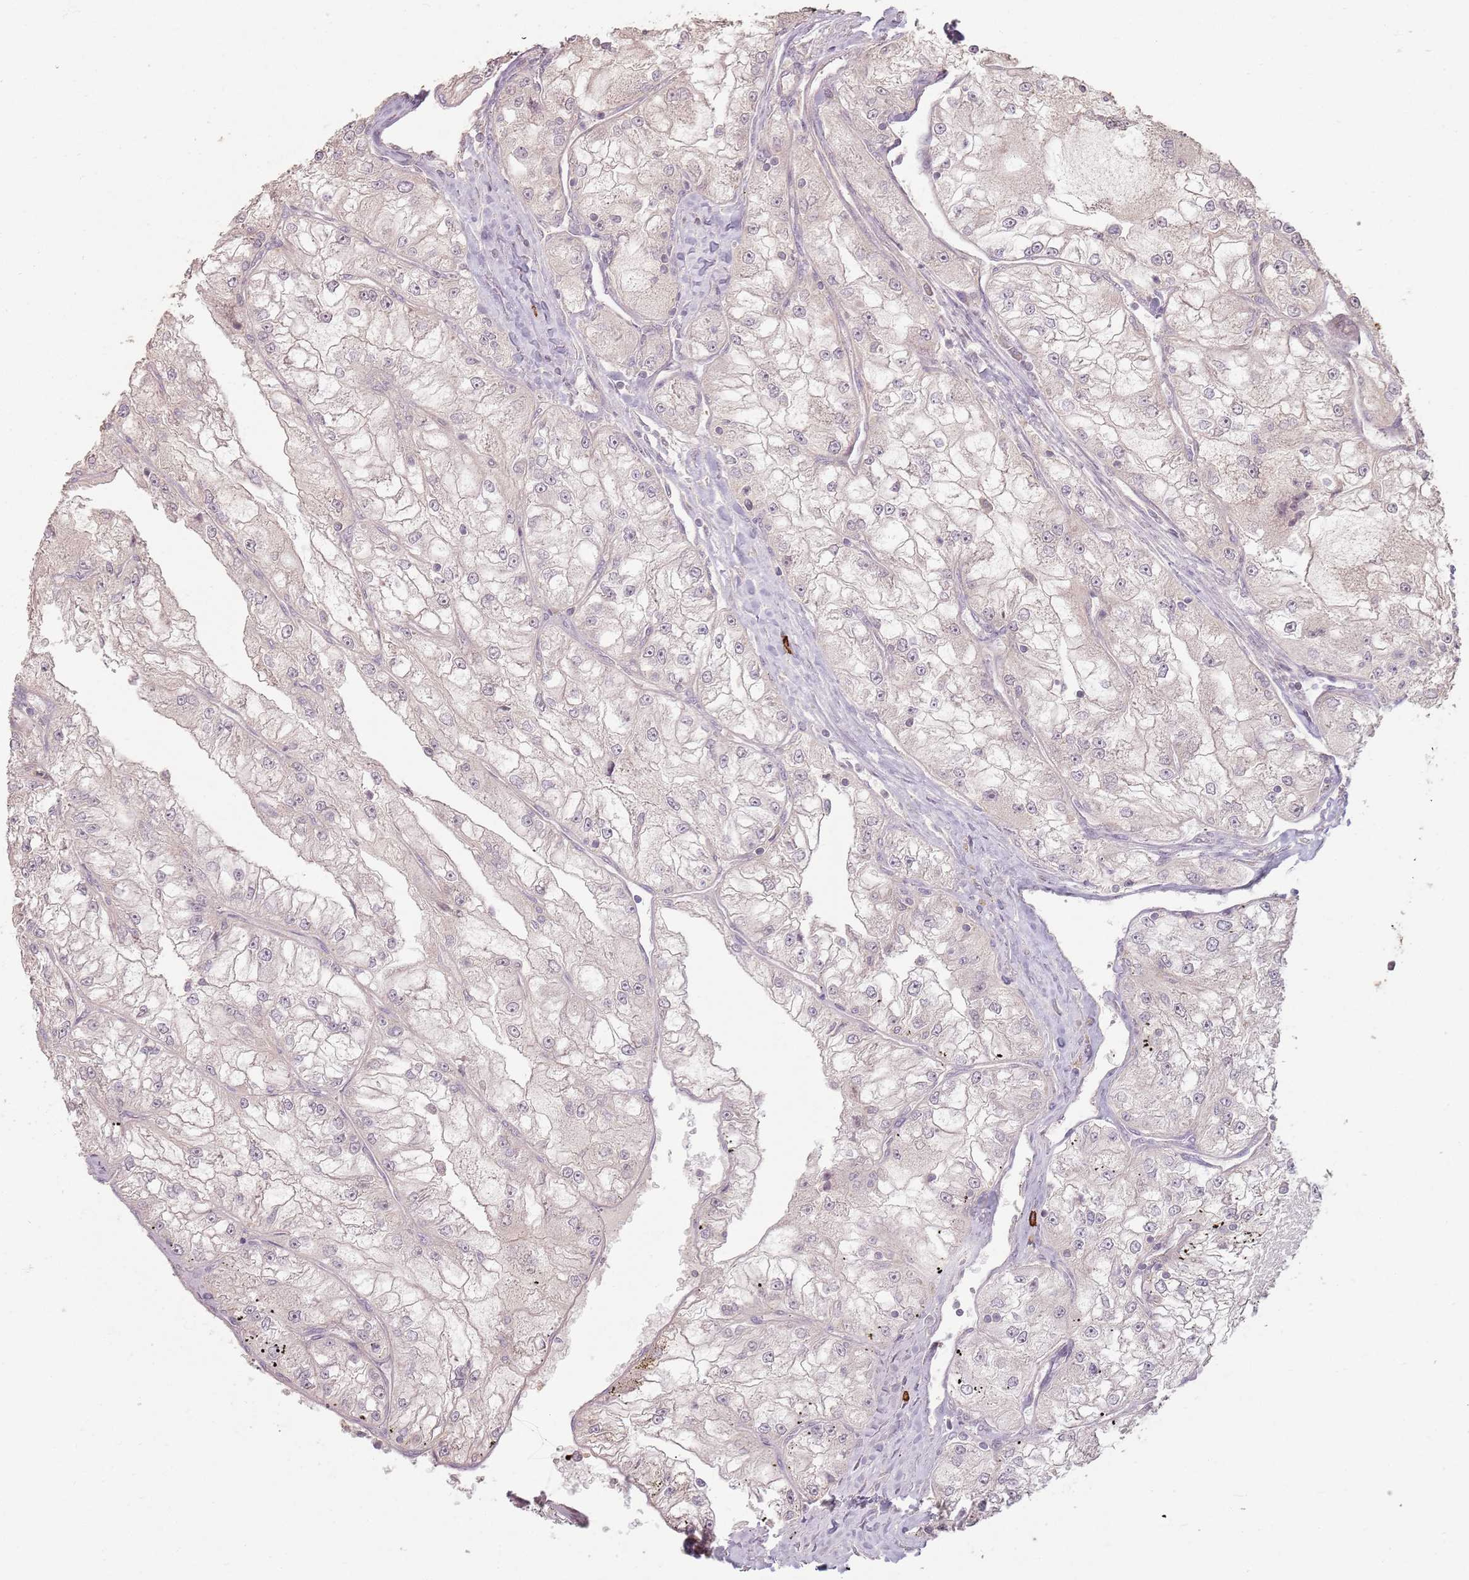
{"staining": {"intensity": "weak", "quantity": "25%-75%", "location": "cytoplasmic/membranous"}, "tissue": "renal cancer", "cell_type": "Tumor cells", "image_type": "cancer", "snomed": [{"axis": "morphology", "description": "Adenocarcinoma, NOS"}, {"axis": "topography", "description": "Kidney"}], "caption": "Renal adenocarcinoma stained with a protein marker demonstrates weak staining in tumor cells.", "gene": "CCDC168", "patient": {"sex": "female", "age": 72}}